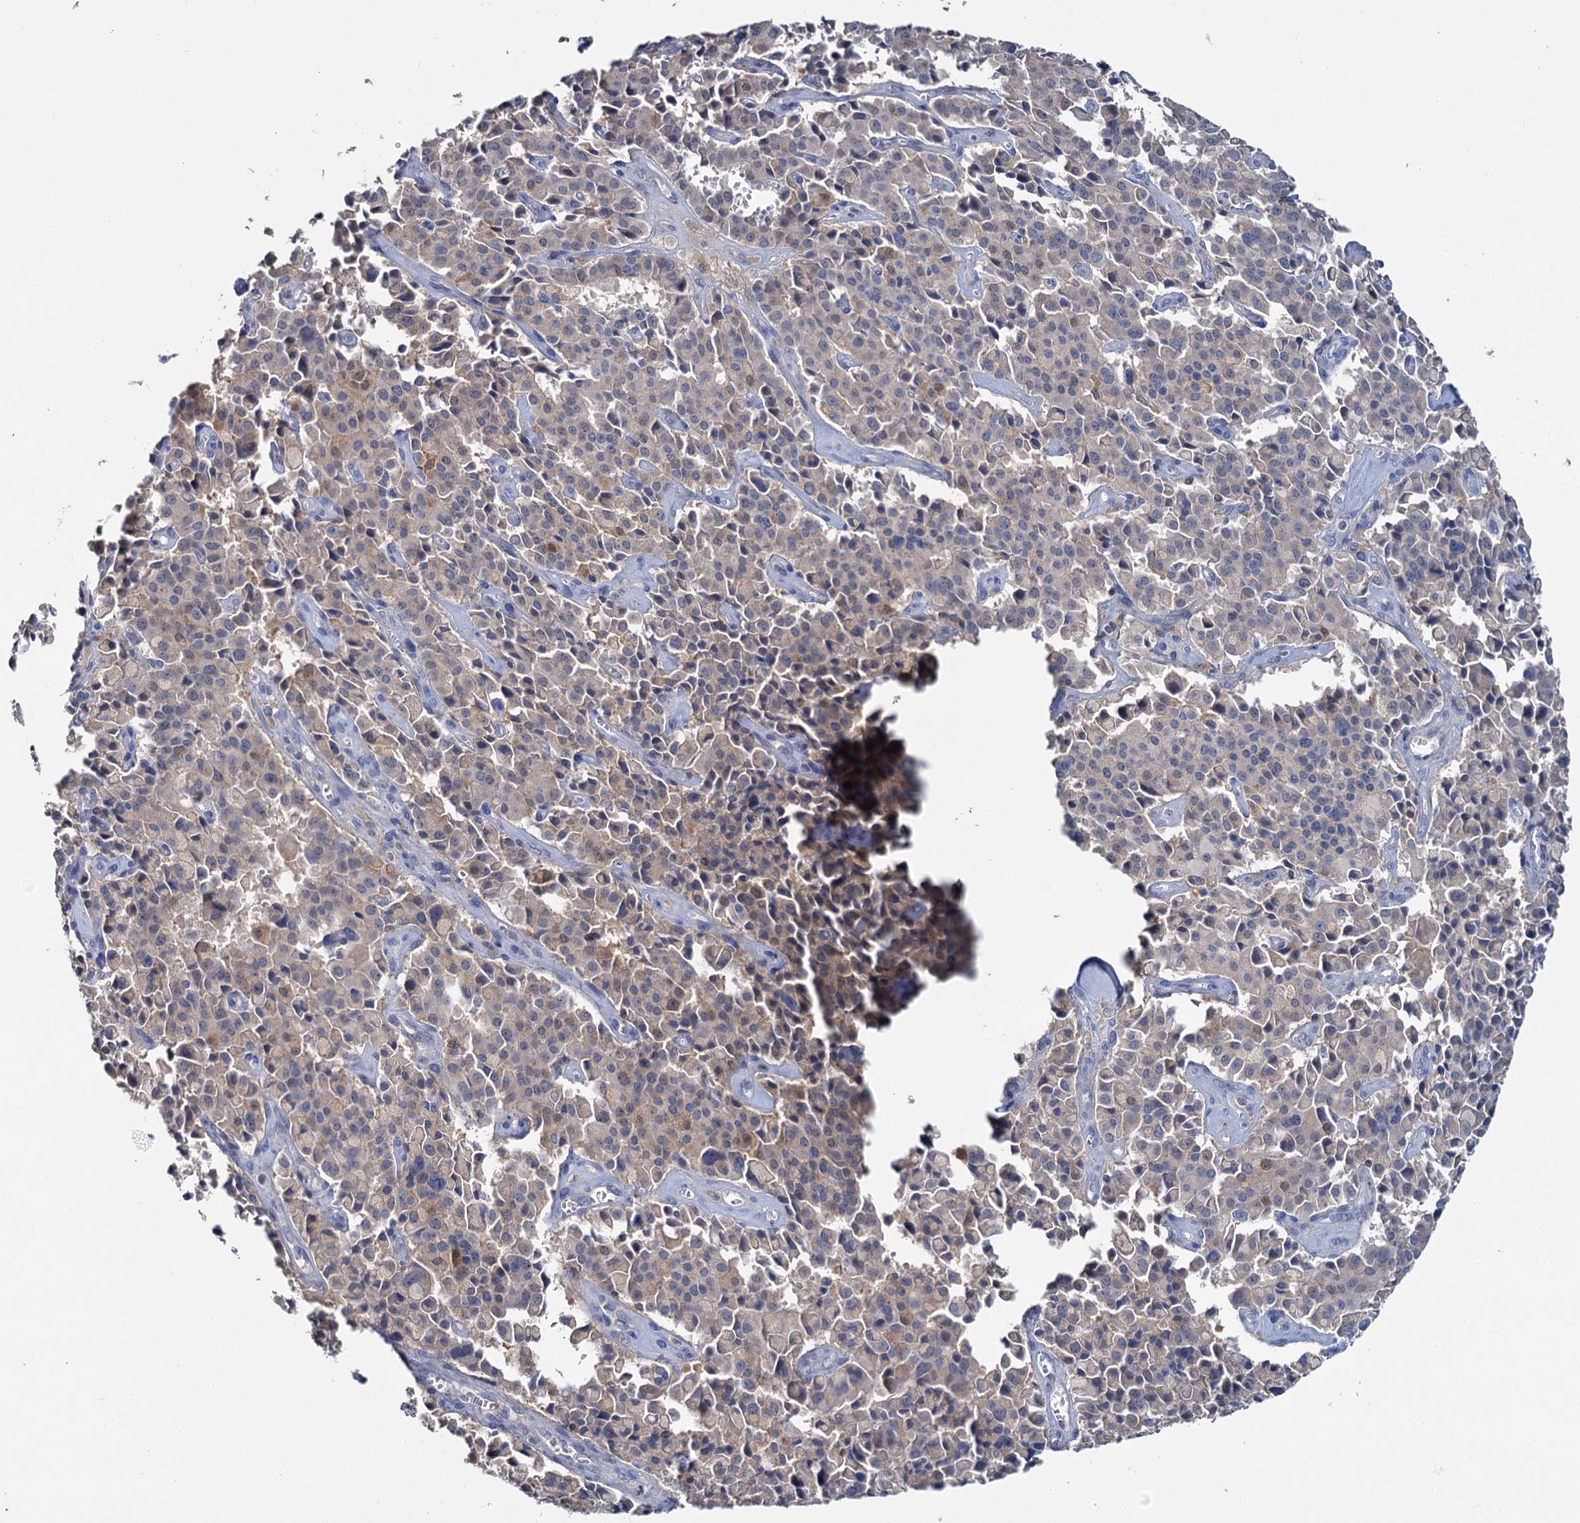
{"staining": {"intensity": "weak", "quantity": "25%-75%", "location": "cytoplasmic/membranous"}, "tissue": "pancreatic cancer", "cell_type": "Tumor cells", "image_type": "cancer", "snomed": [{"axis": "morphology", "description": "Adenocarcinoma, NOS"}, {"axis": "topography", "description": "Pancreas"}], "caption": "Pancreatic adenocarcinoma was stained to show a protein in brown. There is low levels of weak cytoplasmic/membranous staining in about 25%-75% of tumor cells. The staining was performed using DAB to visualize the protein expression in brown, while the nuclei were stained in blue with hematoxylin (Magnification: 20x).", "gene": "FGFR2", "patient": {"sex": "male", "age": 65}}